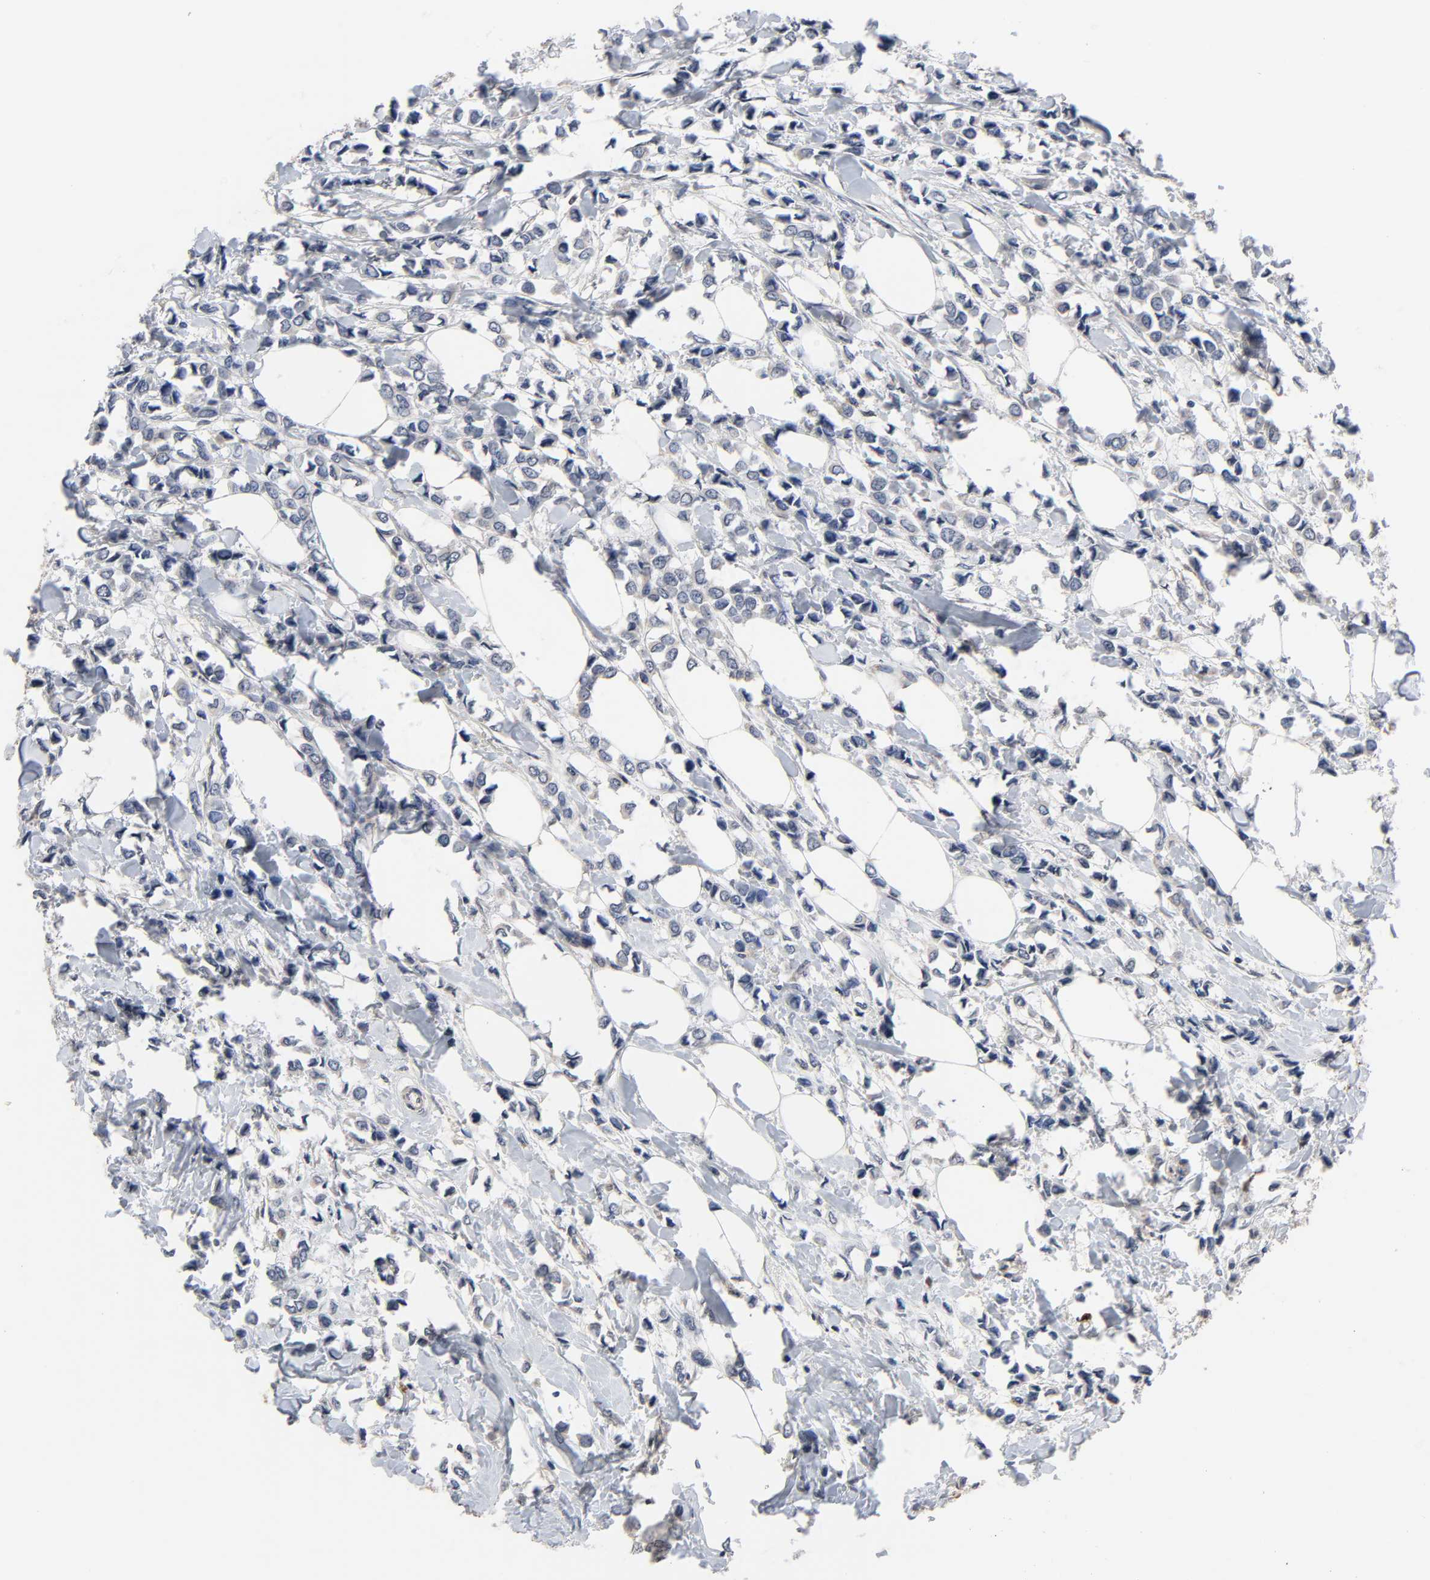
{"staining": {"intensity": "weak", "quantity": "25%-75%", "location": "cytoplasmic/membranous"}, "tissue": "breast cancer", "cell_type": "Tumor cells", "image_type": "cancer", "snomed": [{"axis": "morphology", "description": "Lobular carcinoma"}, {"axis": "topography", "description": "Breast"}], "caption": "The micrograph reveals staining of breast cancer (lobular carcinoma), revealing weak cytoplasmic/membranous protein positivity (brown color) within tumor cells.", "gene": "CCDC175", "patient": {"sex": "female", "age": 51}}